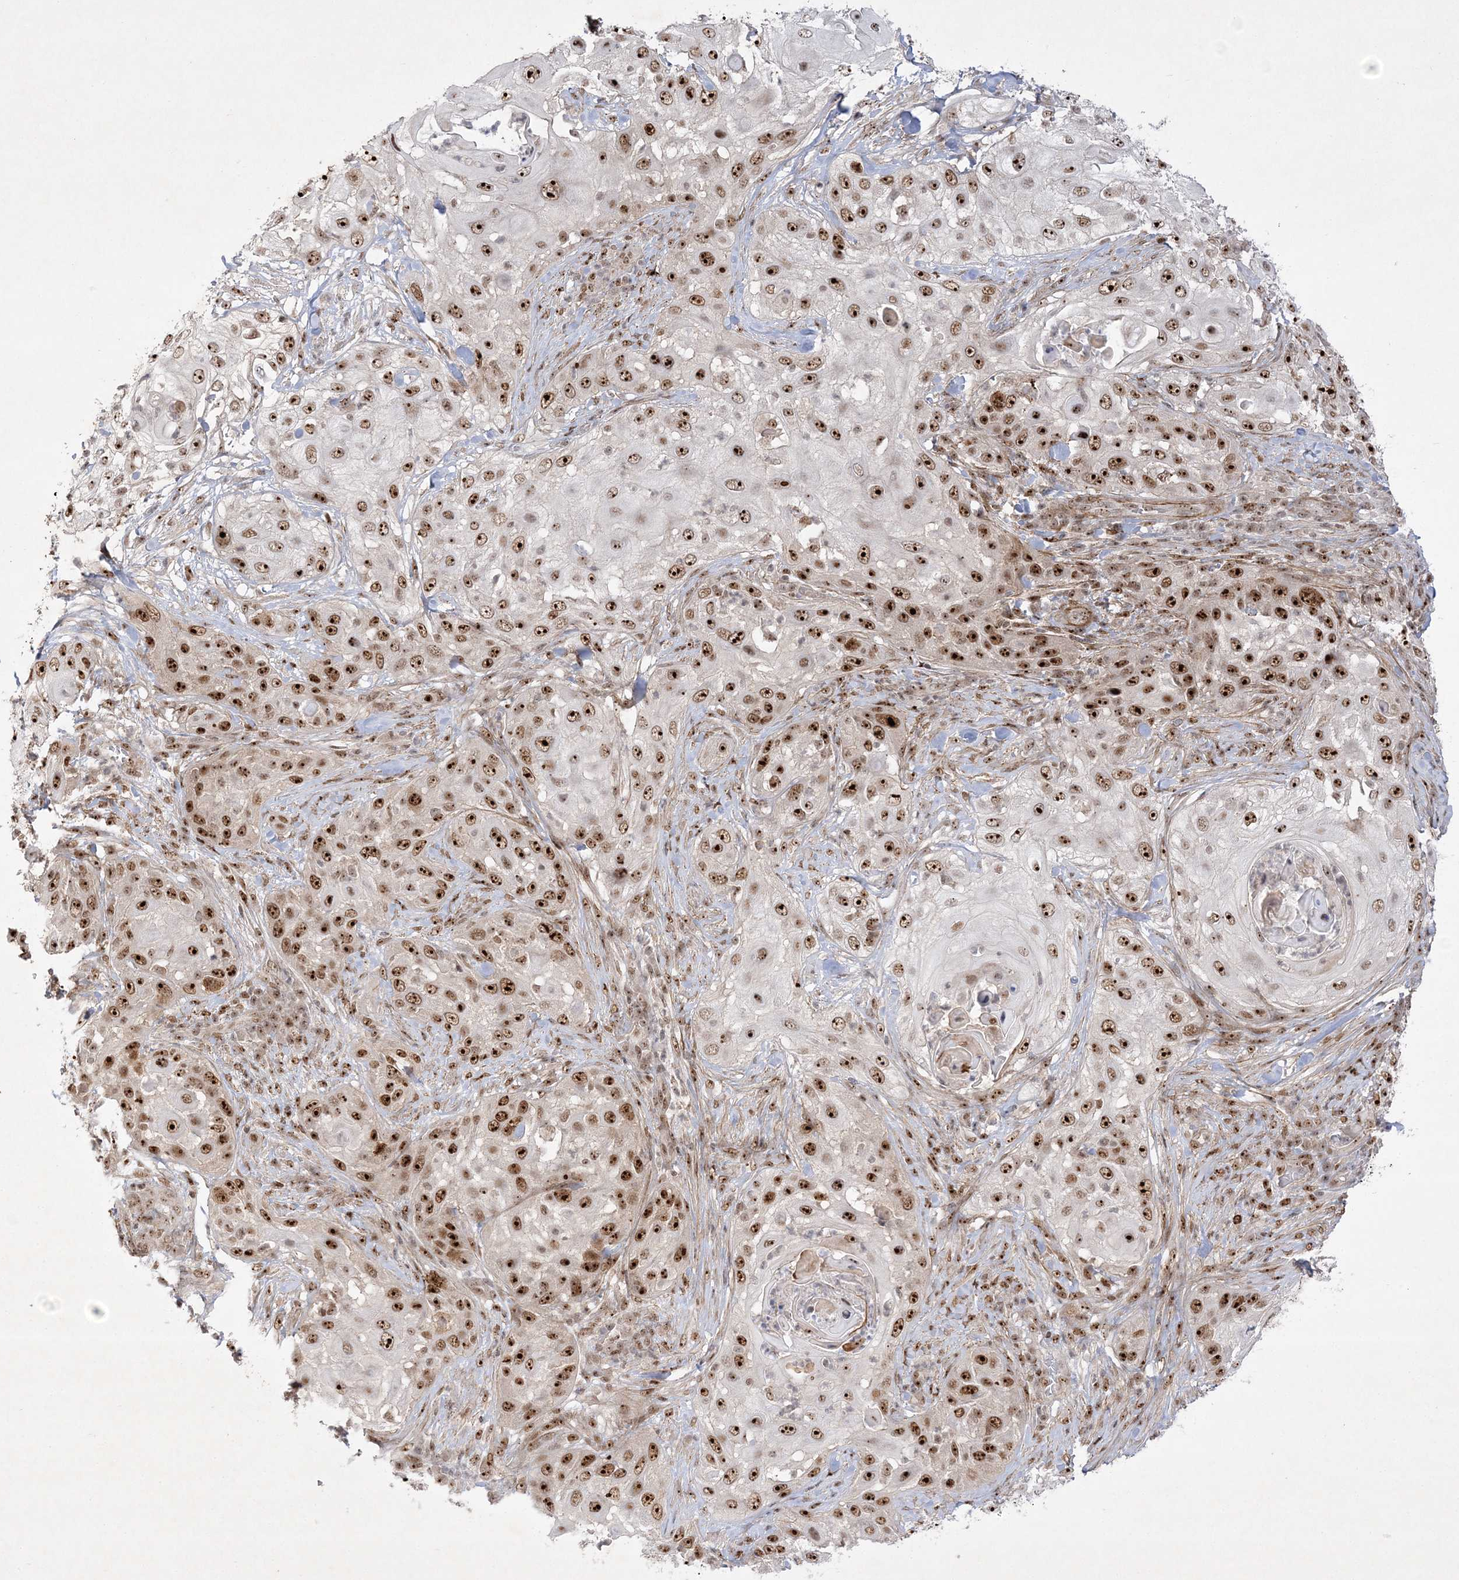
{"staining": {"intensity": "strong", "quantity": ">75%", "location": "nuclear"}, "tissue": "skin cancer", "cell_type": "Tumor cells", "image_type": "cancer", "snomed": [{"axis": "morphology", "description": "Squamous cell carcinoma, NOS"}, {"axis": "topography", "description": "Skin"}], "caption": "Strong nuclear protein staining is identified in about >75% of tumor cells in skin squamous cell carcinoma.", "gene": "NPM3", "patient": {"sex": "female", "age": 44}}